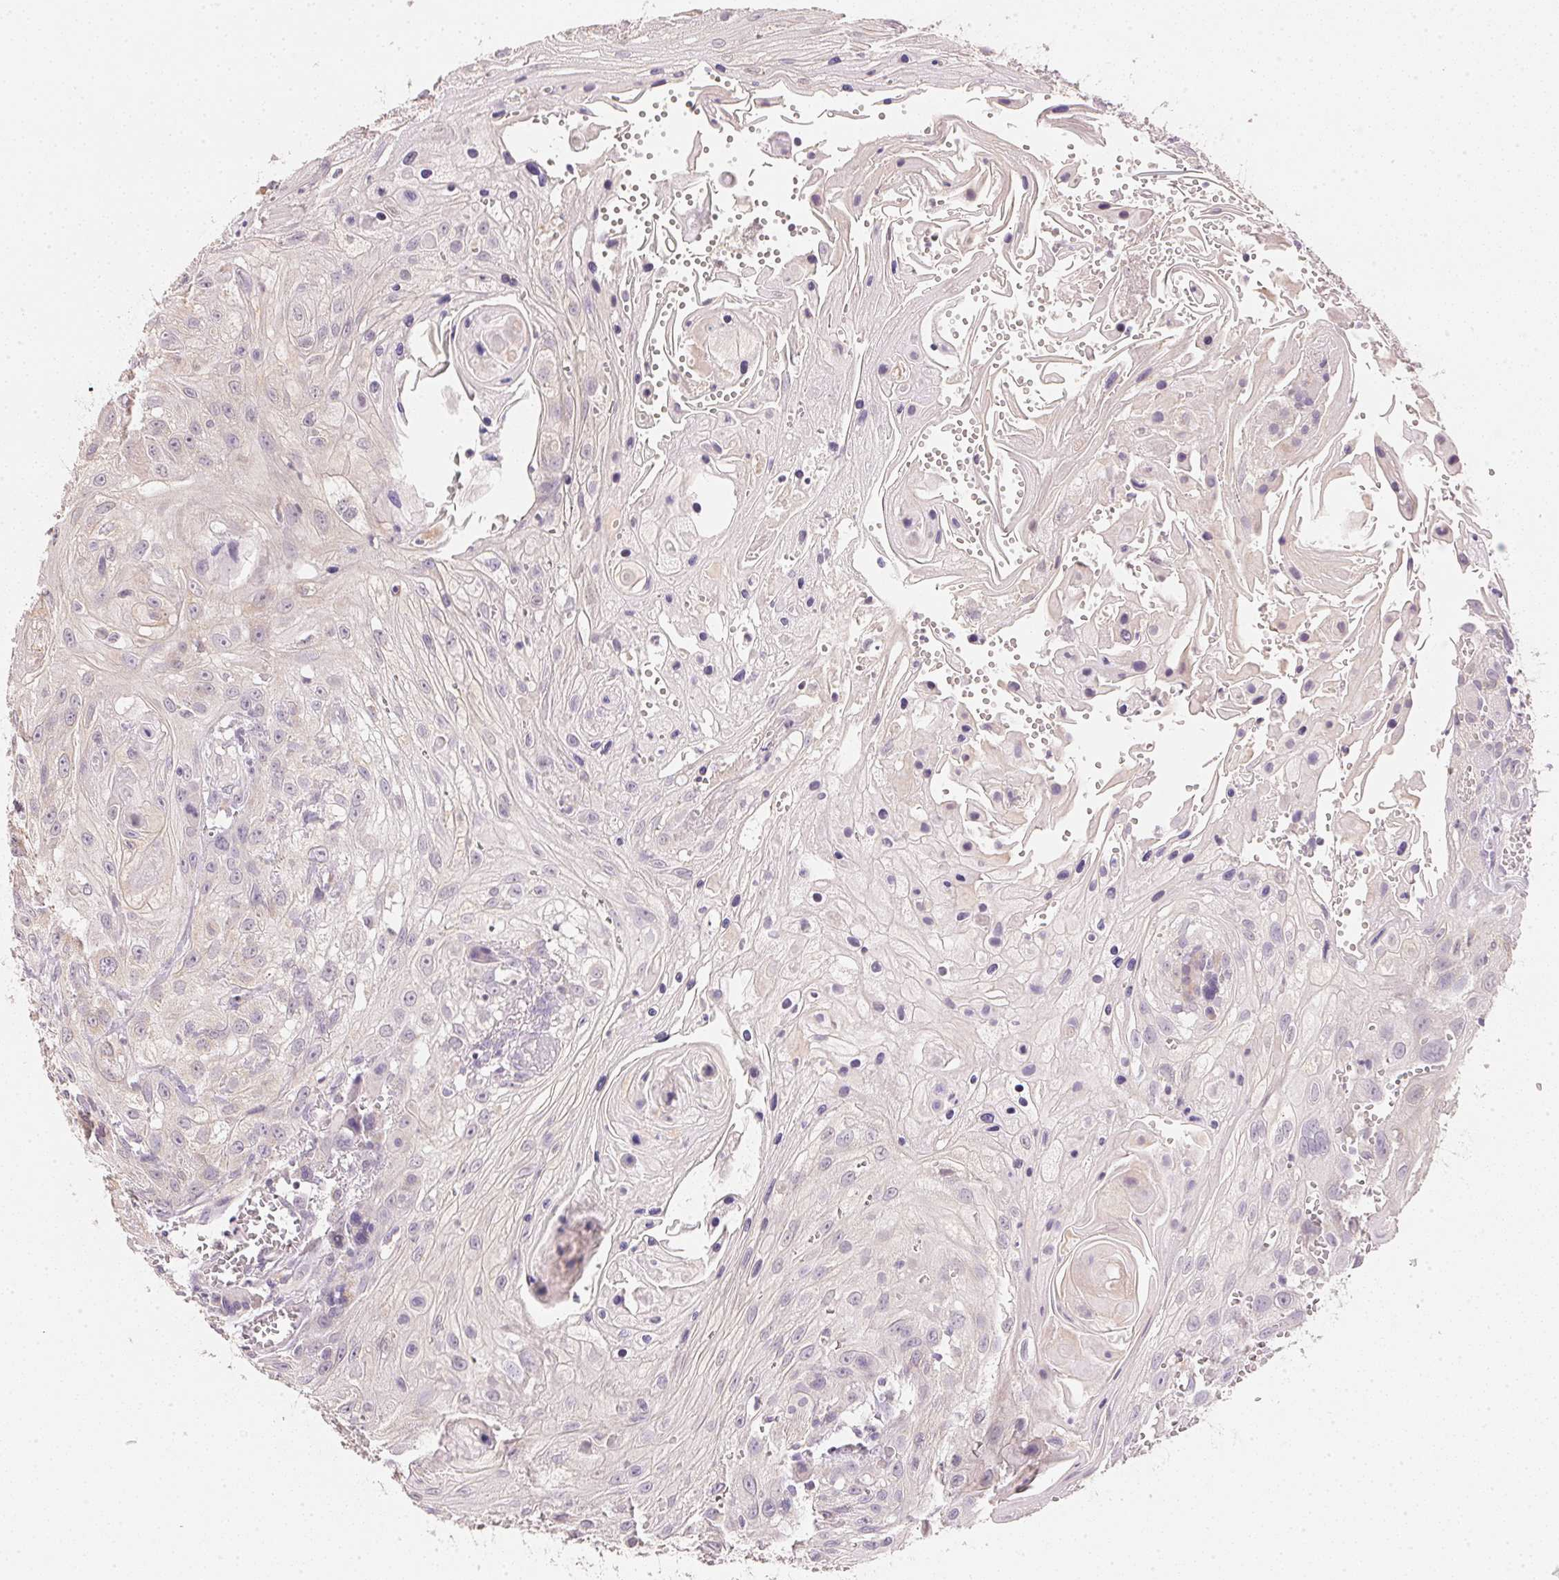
{"staining": {"intensity": "negative", "quantity": "none", "location": "none"}, "tissue": "head and neck cancer", "cell_type": "Tumor cells", "image_type": "cancer", "snomed": [{"axis": "morphology", "description": "Squamous cell carcinoma, NOS"}, {"axis": "topography", "description": "Oral tissue"}, {"axis": "topography", "description": "Head-Neck"}], "caption": "Head and neck cancer stained for a protein using immunohistochemistry (IHC) demonstrates no positivity tumor cells.", "gene": "DHCR24", "patient": {"sex": "male", "age": 58}}